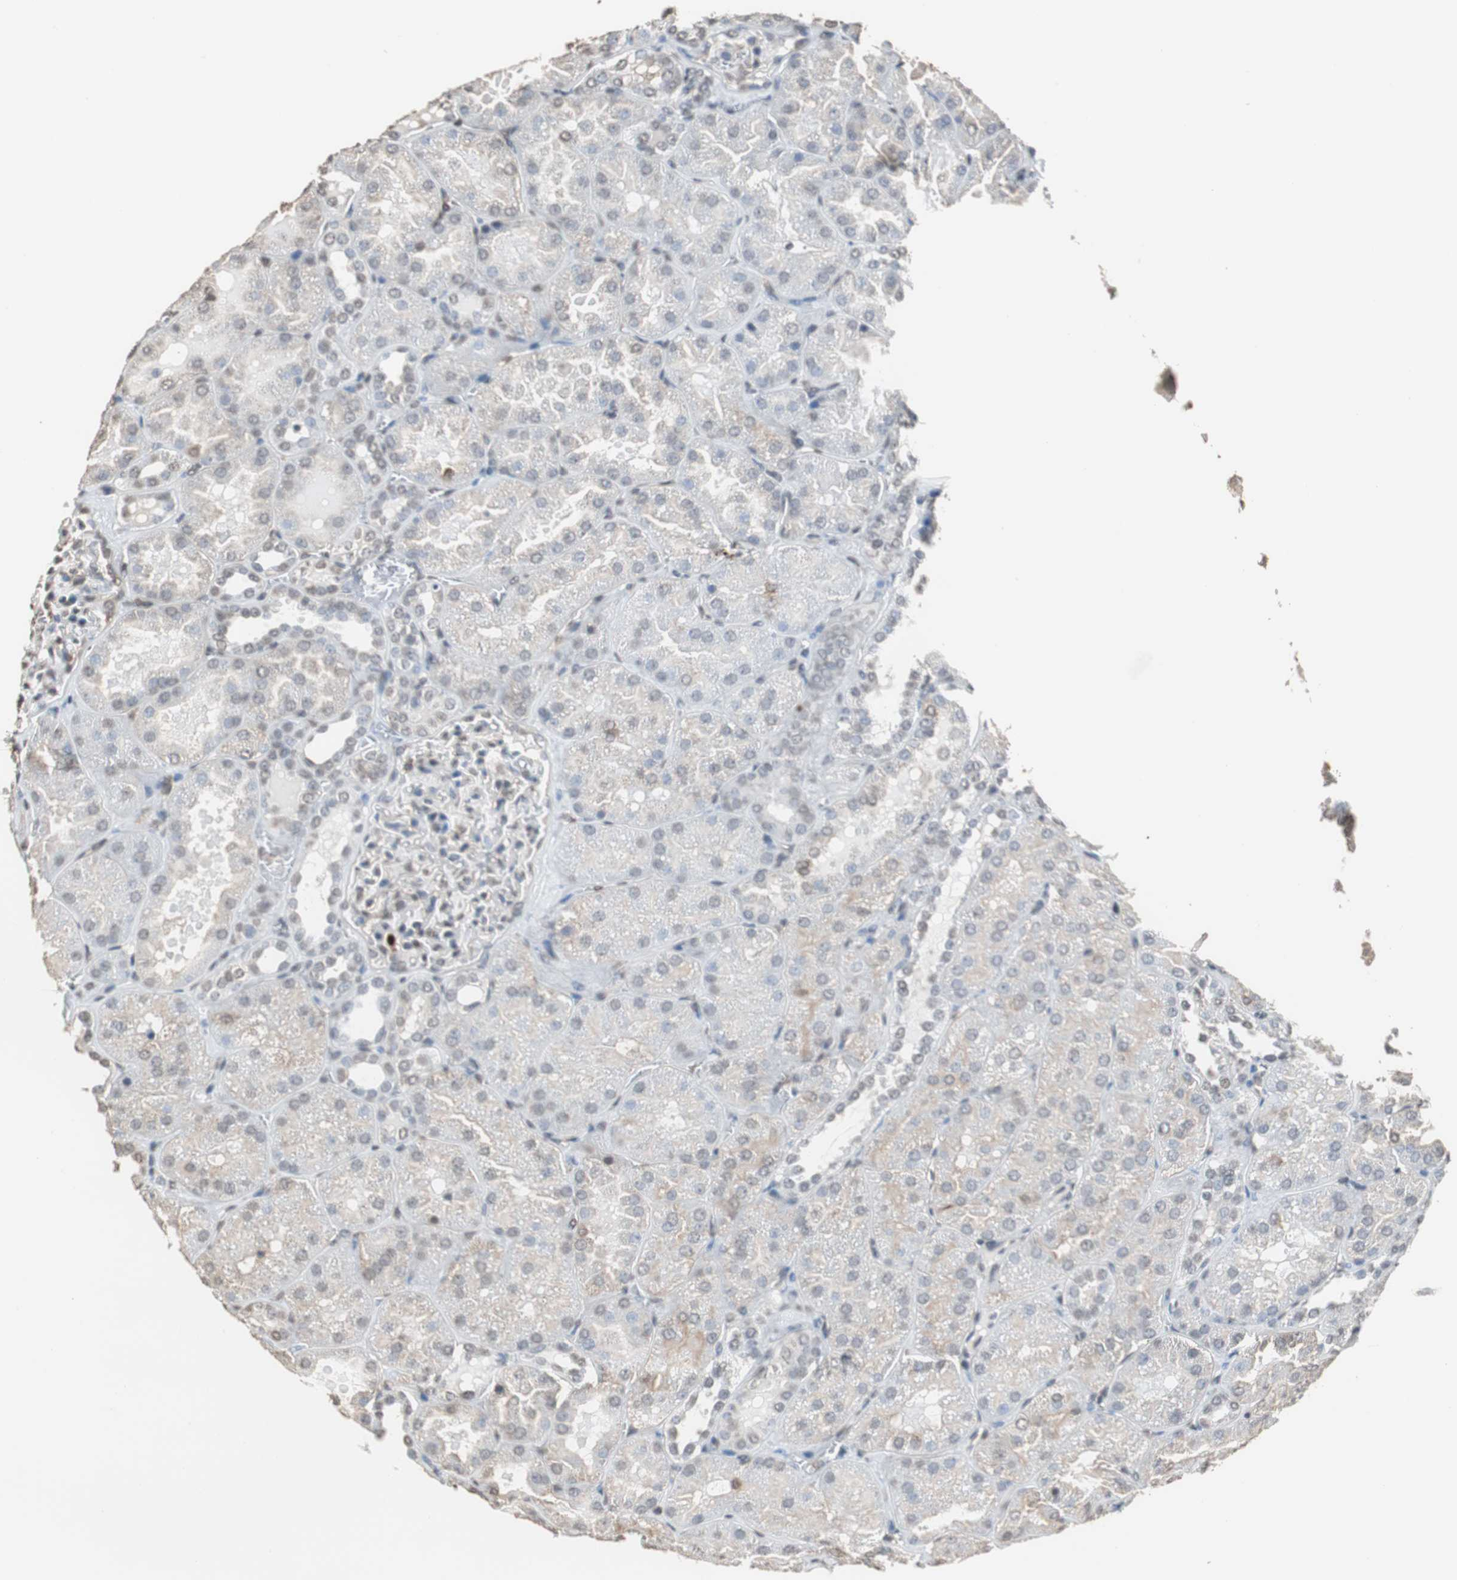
{"staining": {"intensity": "weak", "quantity": "25%-75%", "location": "nuclear"}, "tissue": "kidney", "cell_type": "Cells in glomeruli", "image_type": "normal", "snomed": [{"axis": "morphology", "description": "Normal tissue, NOS"}, {"axis": "topography", "description": "Kidney"}], "caption": "DAB immunohistochemical staining of unremarkable human kidney demonstrates weak nuclear protein expression in about 25%-75% of cells in glomeruli.", "gene": "TOP2A", "patient": {"sex": "male", "age": 28}}